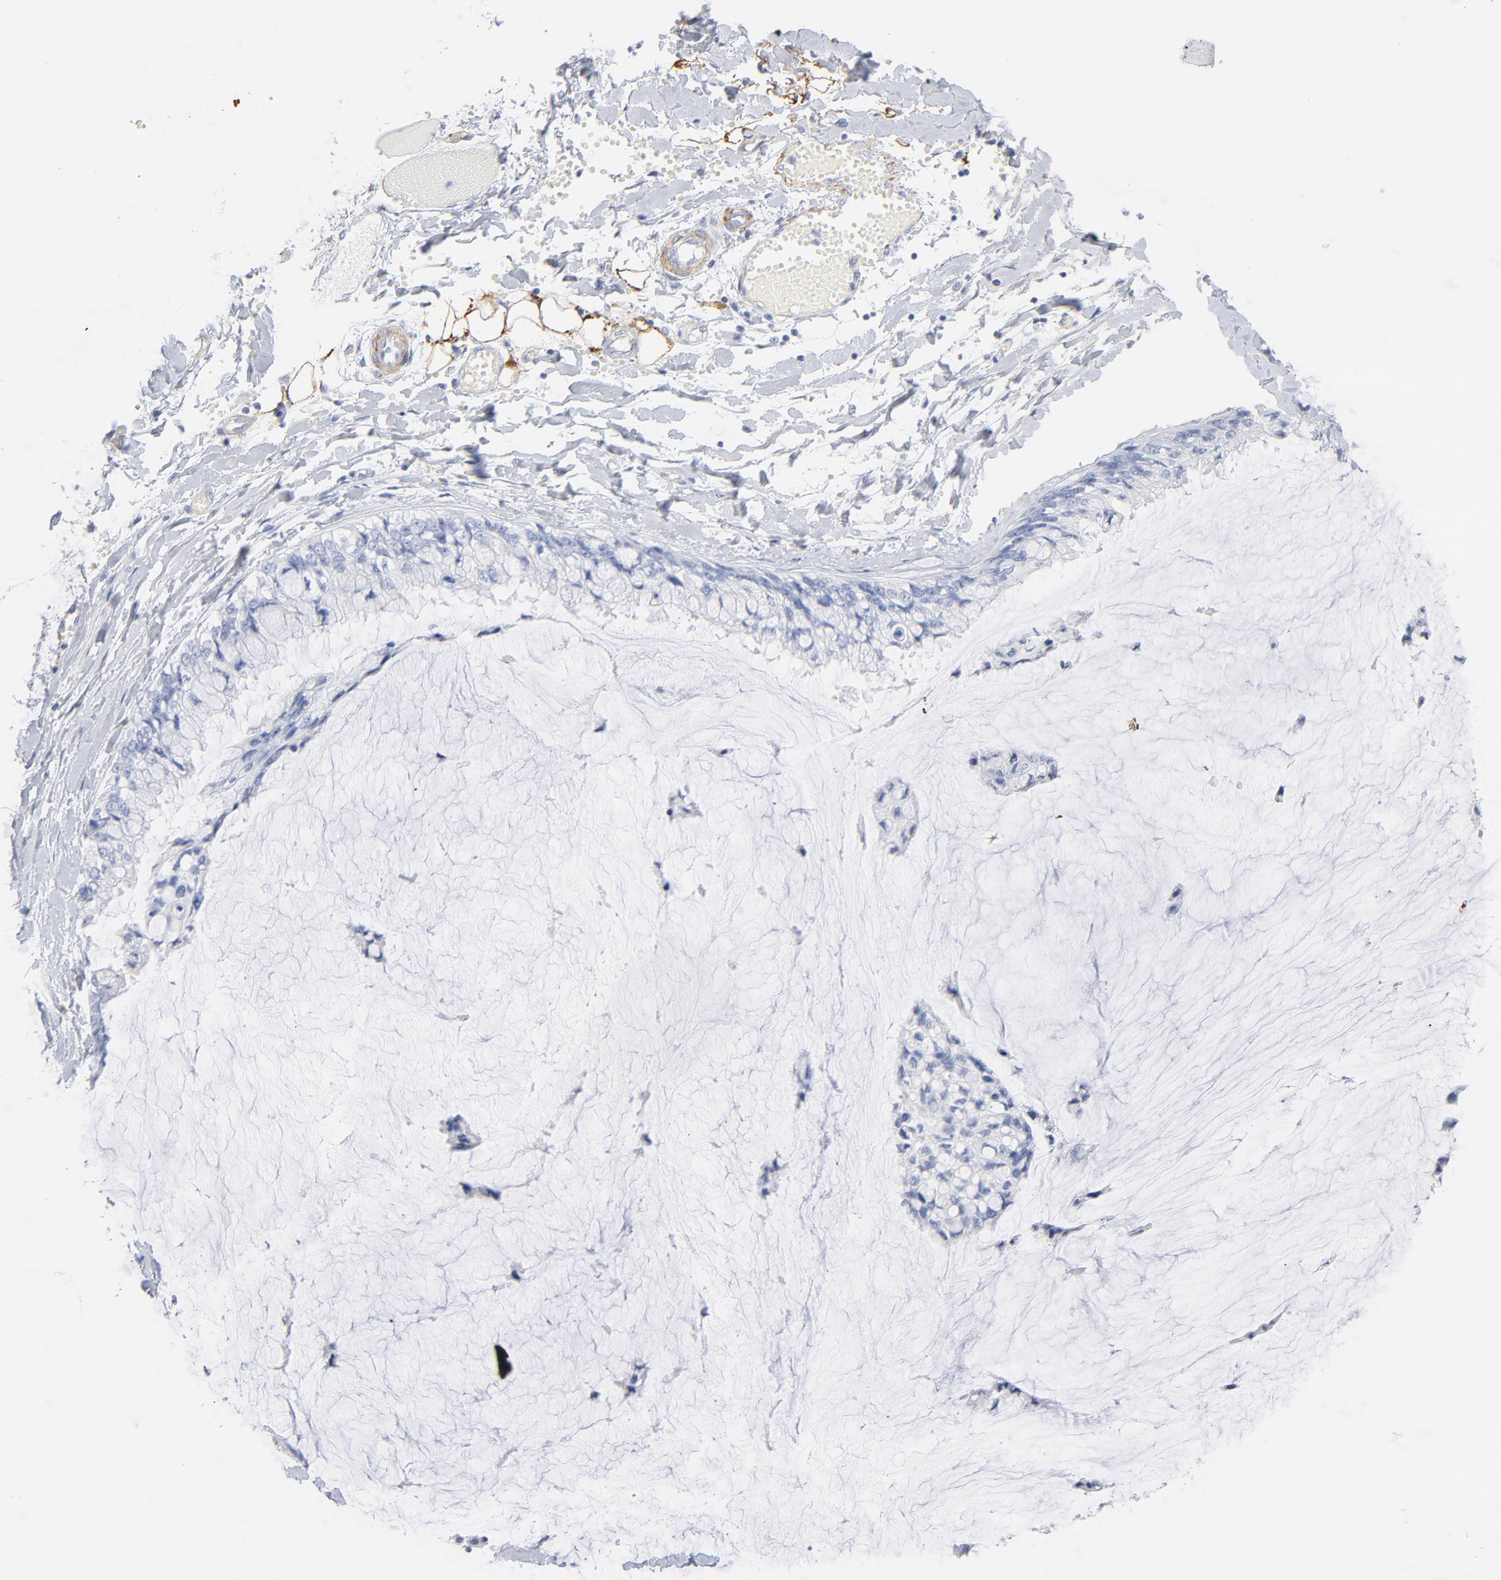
{"staining": {"intensity": "negative", "quantity": "none", "location": "none"}, "tissue": "ovarian cancer", "cell_type": "Tumor cells", "image_type": "cancer", "snomed": [{"axis": "morphology", "description": "Cystadenocarcinoma, mucinous, NOS"}, {"axis": "topography", "description": "Ovary"}], "caption": "Tumor cells show no significant protein staining in mucinous cystadenocarcinoma (ovarian). (Brightfield microscopy of DAB immunohistochemistry at high magnification).", "gene": "AGTR1", "patient": {"sex": "female", "age": 39}}